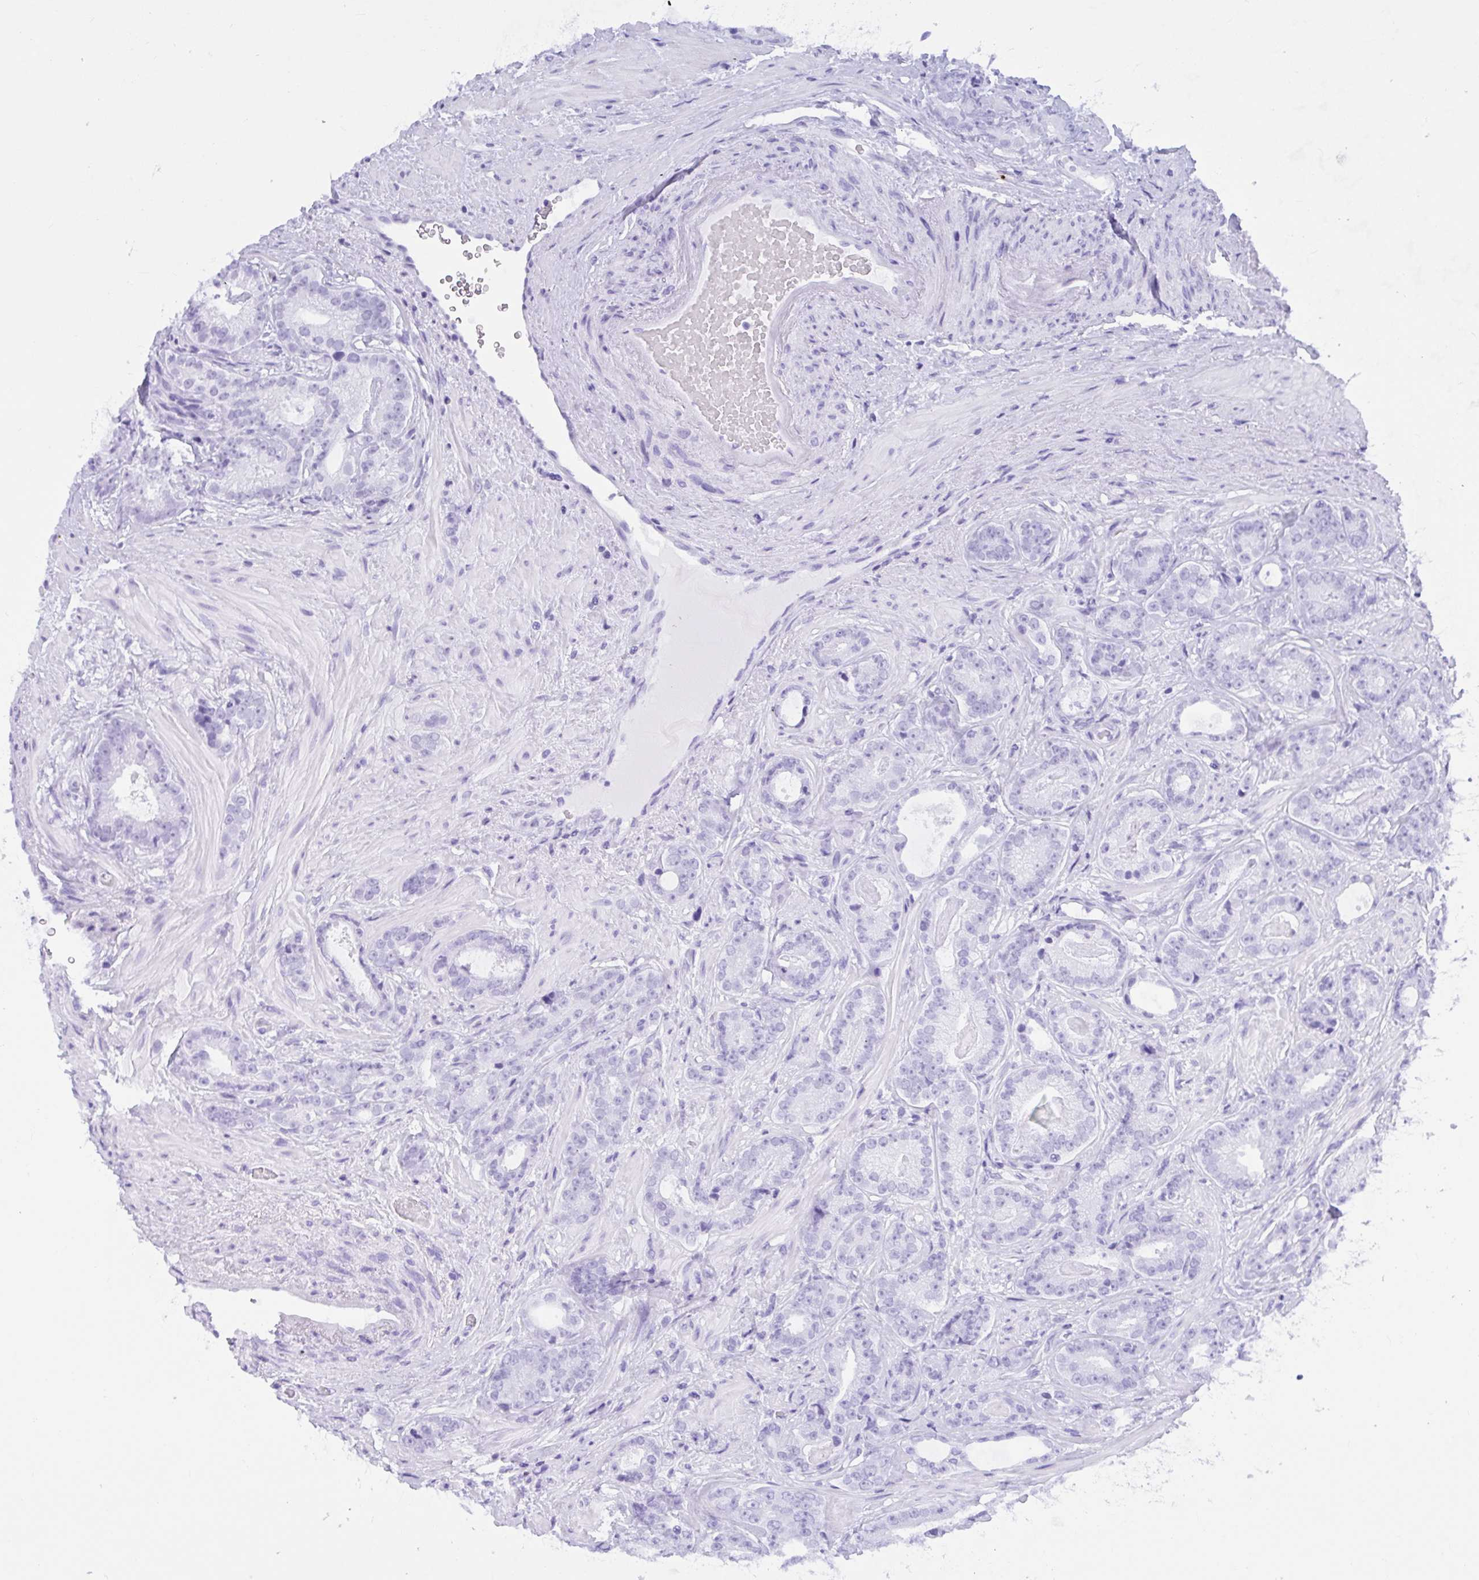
{"staining": {"intensity": "negative", "quantity": "none", "location": "none"}, "tissue": "prostate cancer", "cell_type": "Tumor cells", "image_type": "cancer", "snomed": [{"axis": "morphology", "description": "Adenocarcinoma, Low grade"}, {"axis": "topography", "description": "Prostate"}], "caption": "Tumor cells show no significant protein staining in prostate low-grade adenocarcinoma. (Brightfield microscopy of DAB (3,3'-diaminobenzidine) immunohistochemistry at high magnification).", "gene": "ANK1", "patient": {"sex": "male", "age": 61}}